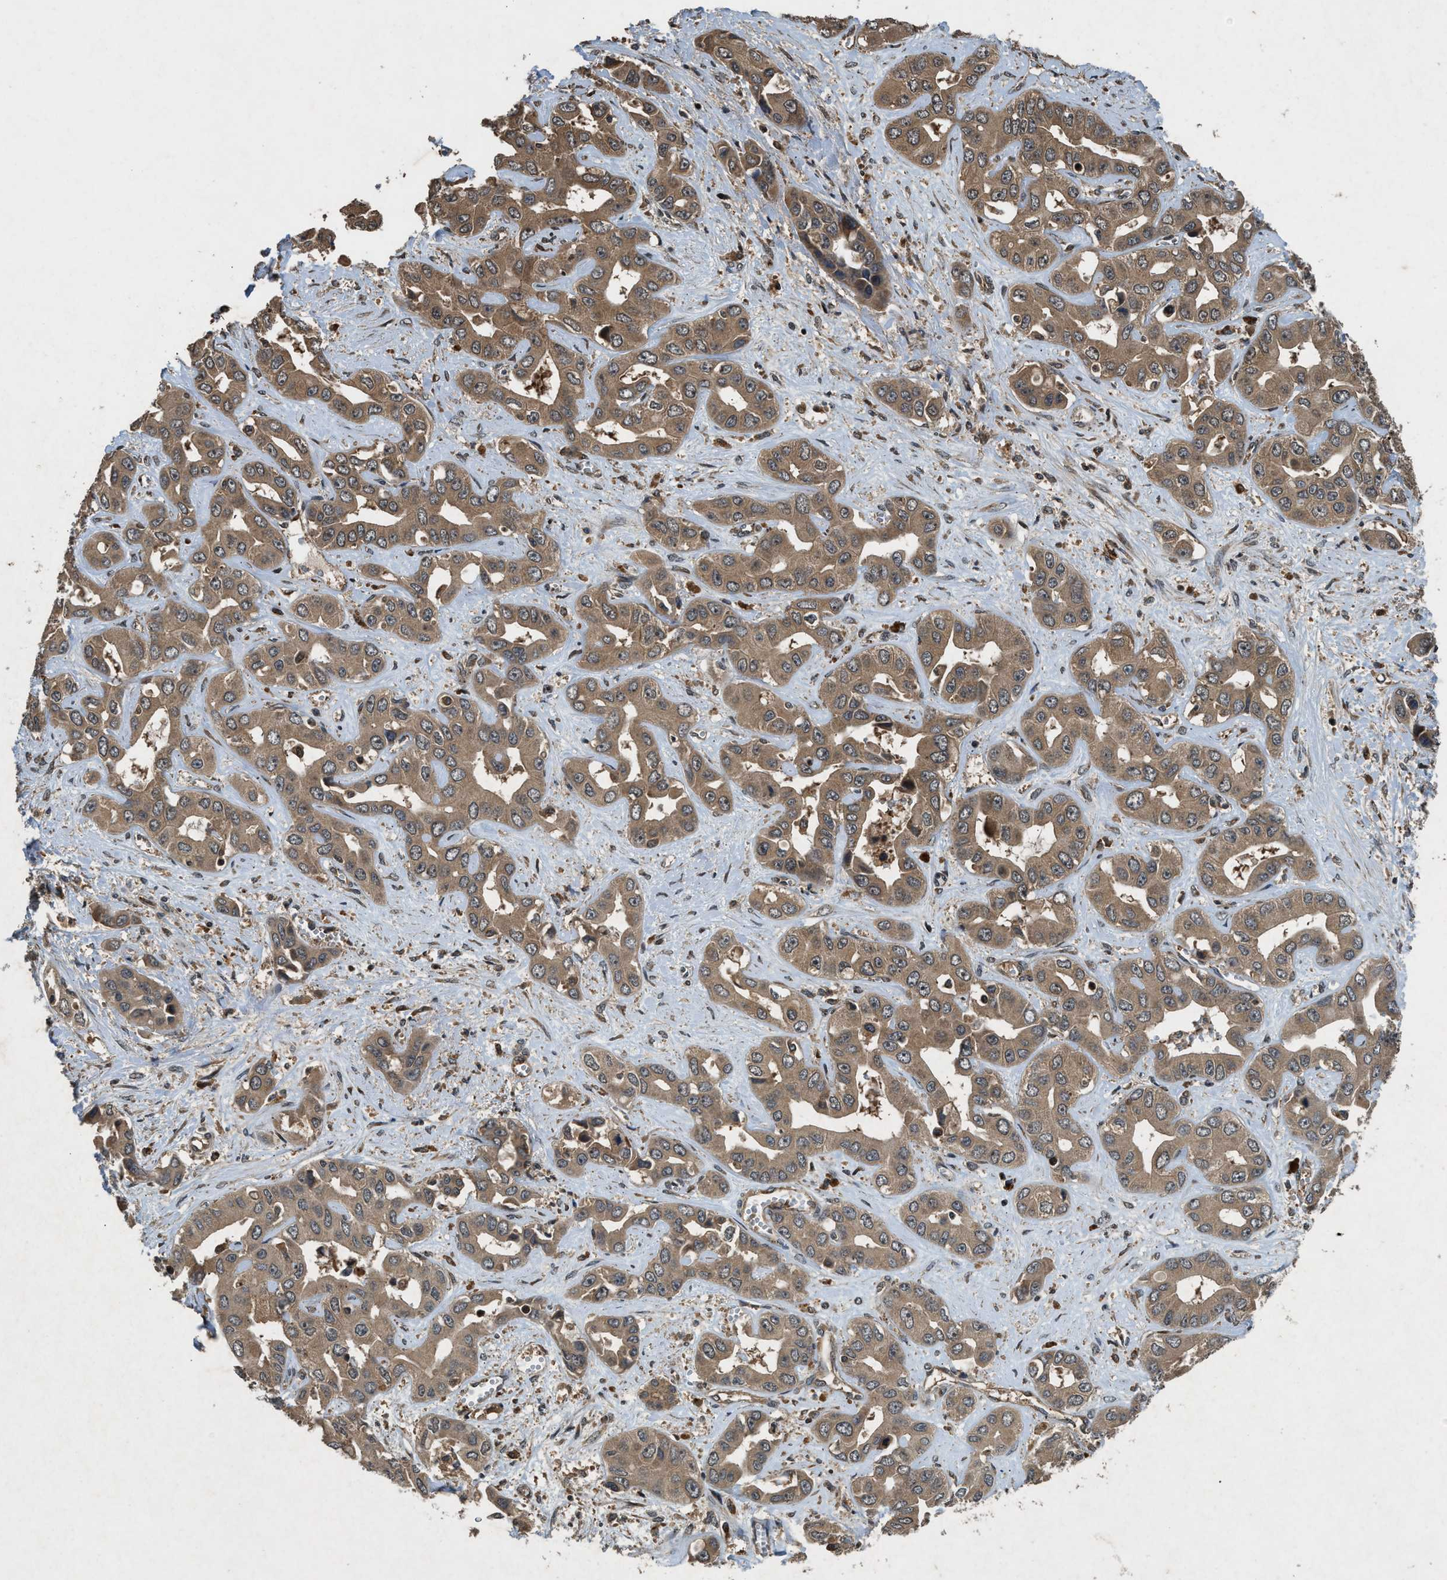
{"staining": {"intensity": "moderate", "quantity": ">75%", "location": "cytoplasmic/membranous"}, "tissue": "liver cancer", "cell_type": "Tumor cells", "image_type": "cancer", "snomed": [{"axis": "morphology", "description": "Cholangiocarcinoma"}, {"axis": "topography", "description": "Liver"}], "caption": "Human liver cancer stained with a protein marker reveals moderate staining in tumor cells.", "gene": "RPS6KB1", "patient": {"sex": "female", "age": 52}}